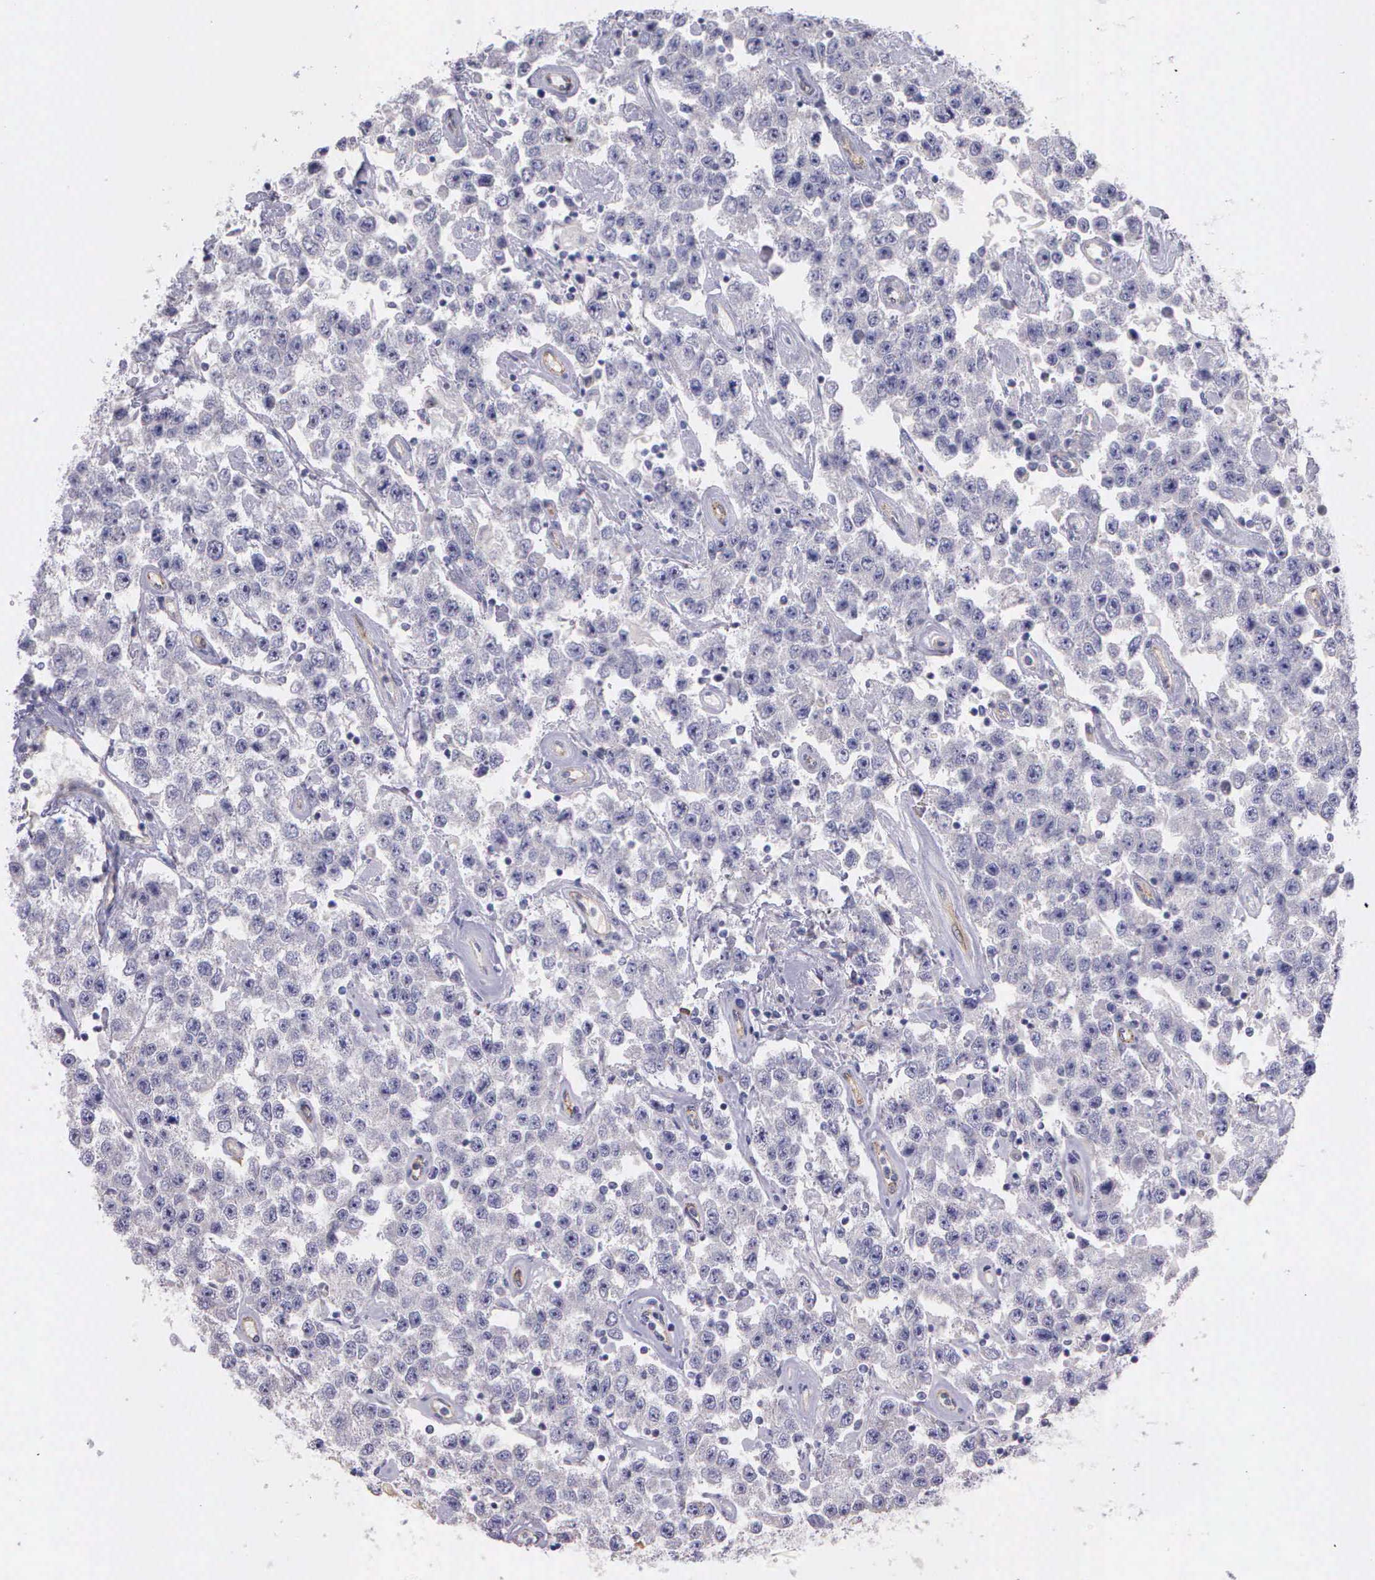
{"staining": {"intensity": "negative", "quantity": "none", "location": "none"}, "tissue": "testis cancer", "cell_type": "Tumor cells", "image_type": "cancer", "snomed": [{"axis": "morphology", "description": "Seminoma, NOS"}, {"axis": "topography", "description": "Testis"}], "caption": "This is a photomicrograph of immunohistochemistry staining of testis cancer (seminoma), which shows no staining in tumor cells.", "gene": "THSD7A", "patient": {"sex": "male", "age": 52}}